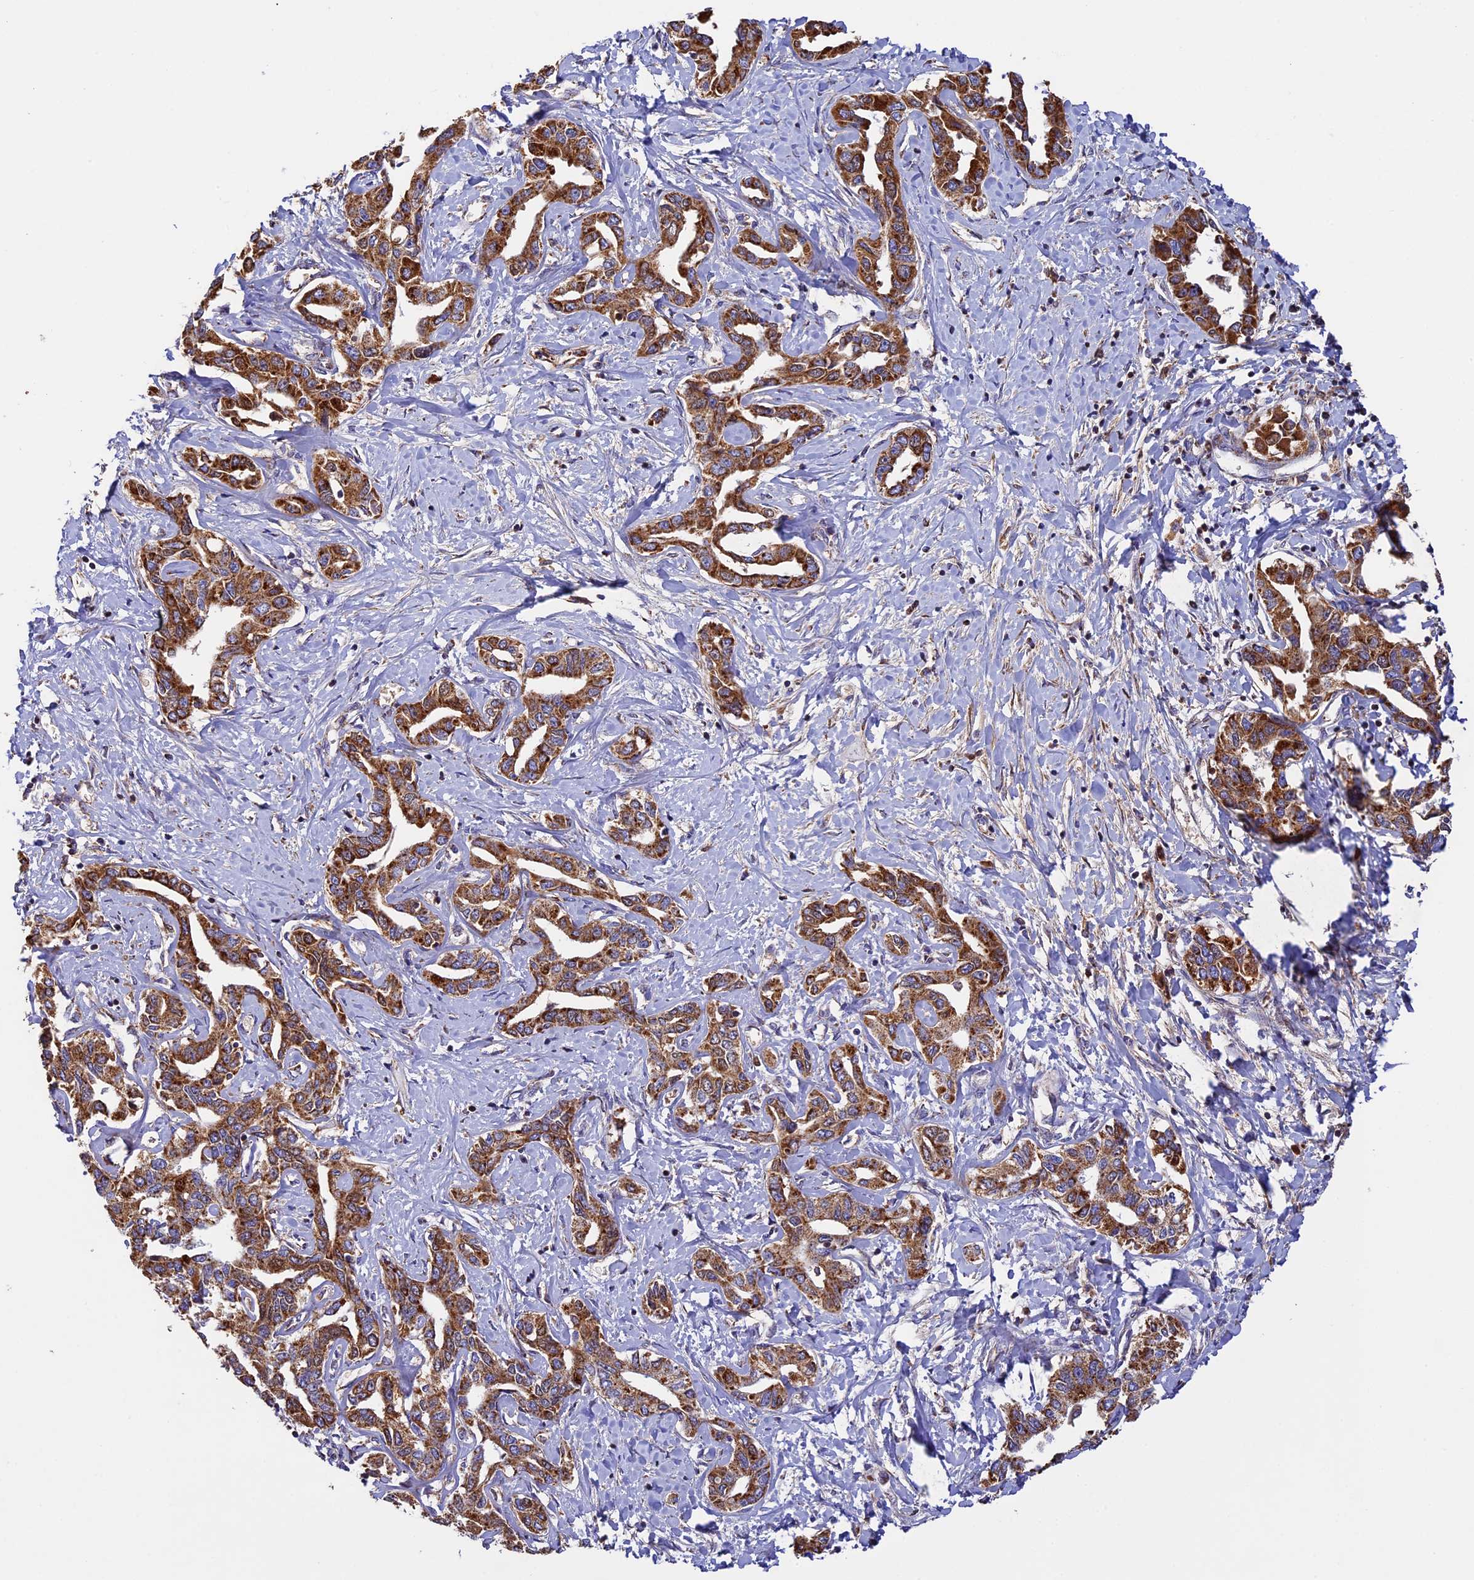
{"staining": {"intensity": "strong", "quantity": ">75%", "location": "cytoplasmic/membranous"}, "tissue": "liver cancer", "cell_type": "Tumor cells", "image_type": "cancer", "snomed": [{"axis": "morphology", "description": "Cholangiocarcinoma"}, {"axis": "topography", "description": "Liver"}], "caption": "IHC micrograph of human cholangiocarcinoma (liver) stained for a protein (brown), which exhibits high levels of strong cytoplasmic/membranous expression in about >75% of tumor cells.", "gene": "OCEL1", "patient": {"sex": "male", "age": 59}}